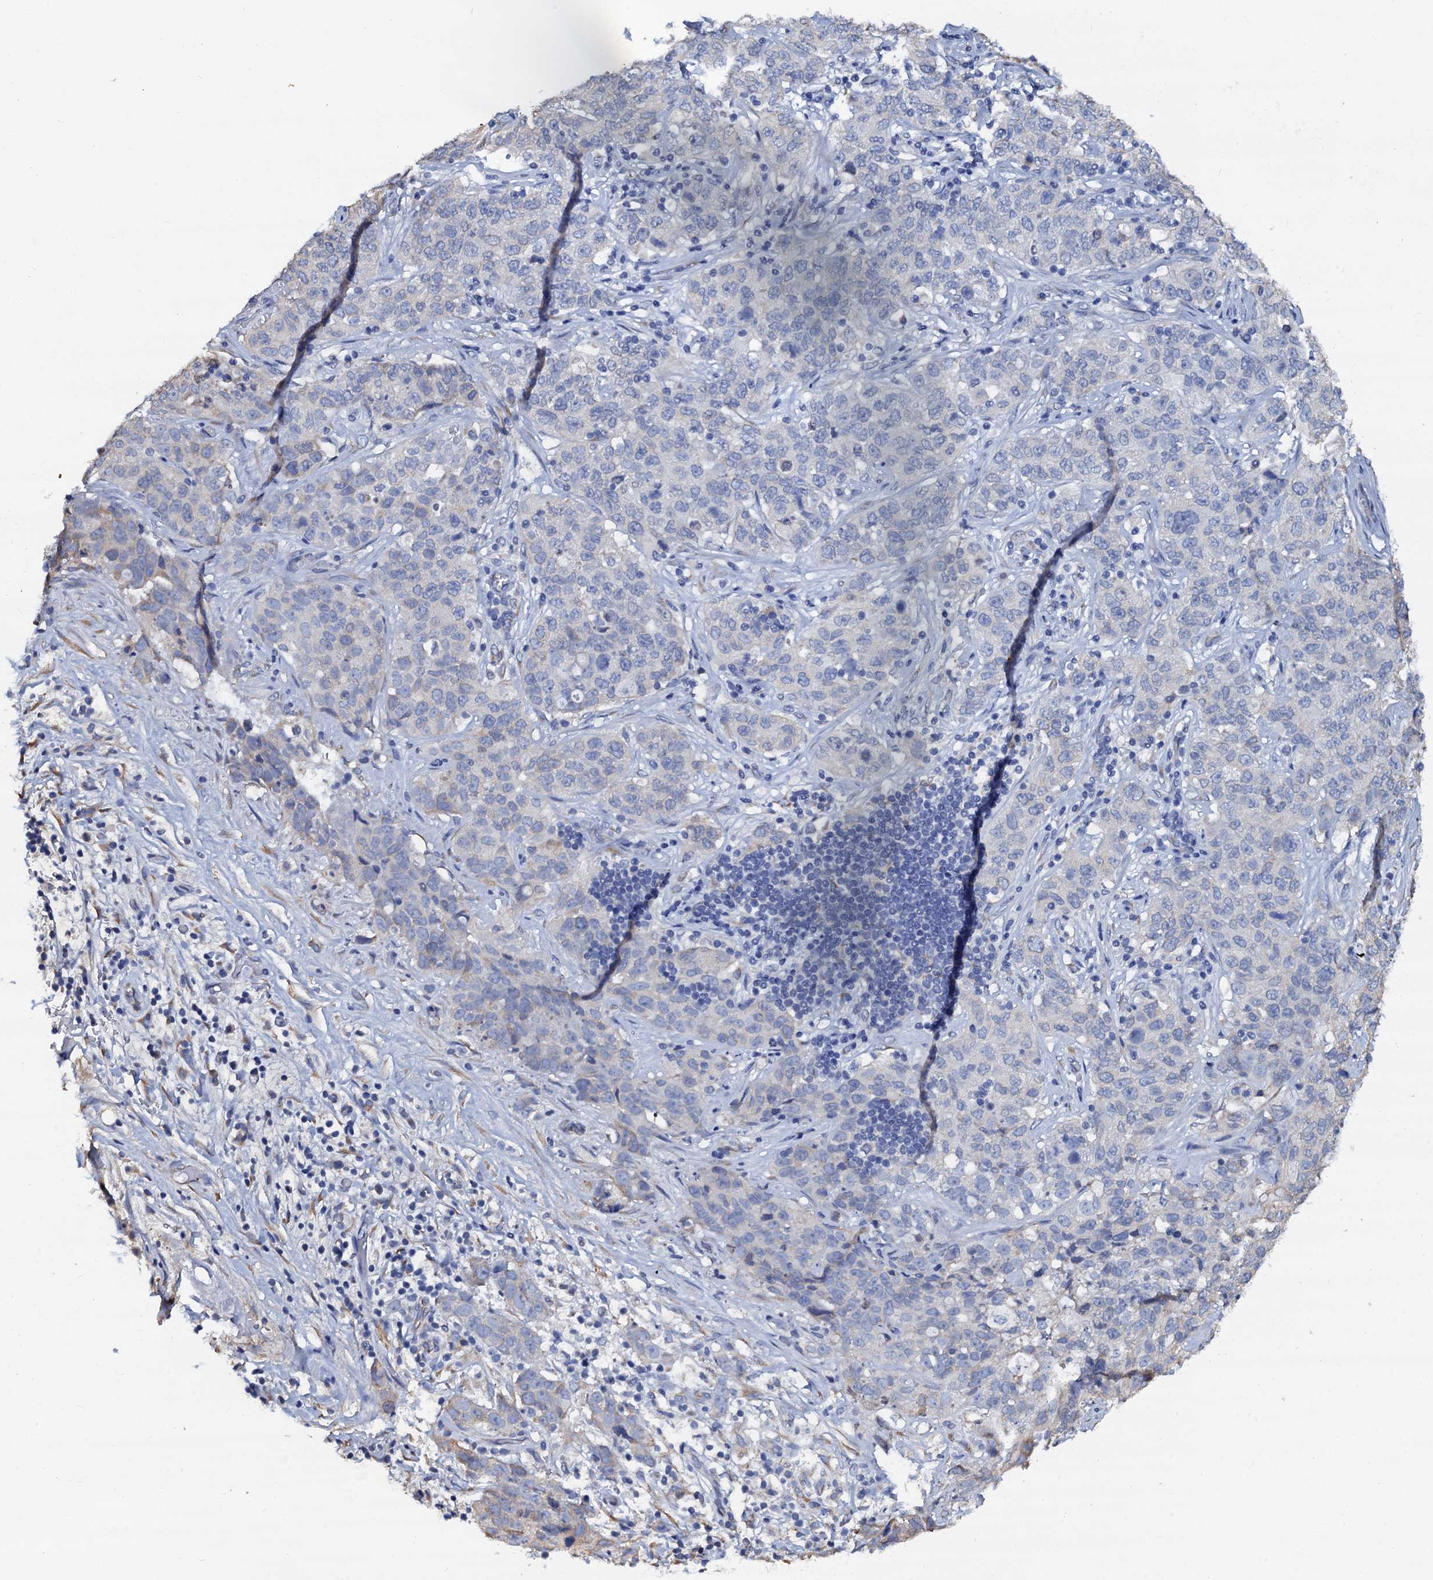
{"staining": {"intensity": "negative", "quantity": "none", "location": "none"}, "tissue": "stomach cancer", "cell_type": "Tumor cells", "image_type": "cancer", "snomed": [{"axis": "morphology", "description": "Normal tissue, NOS"}, {"axis": "morphology", "description": "Adenocarcinoma, NOS"}, {"axis": "topography", "description": "Lymph node"}, {"axis": "topography", "description": "Stomach"}], "caption": "High magnification brightfield microscopy of stomach cancer stained with DAB (brown) and counterstained with hematoxylin (blue): tumor cells show no significant positivity.", "gene": "AKAP3", "patient": {"sex": "male", "age": 48}}